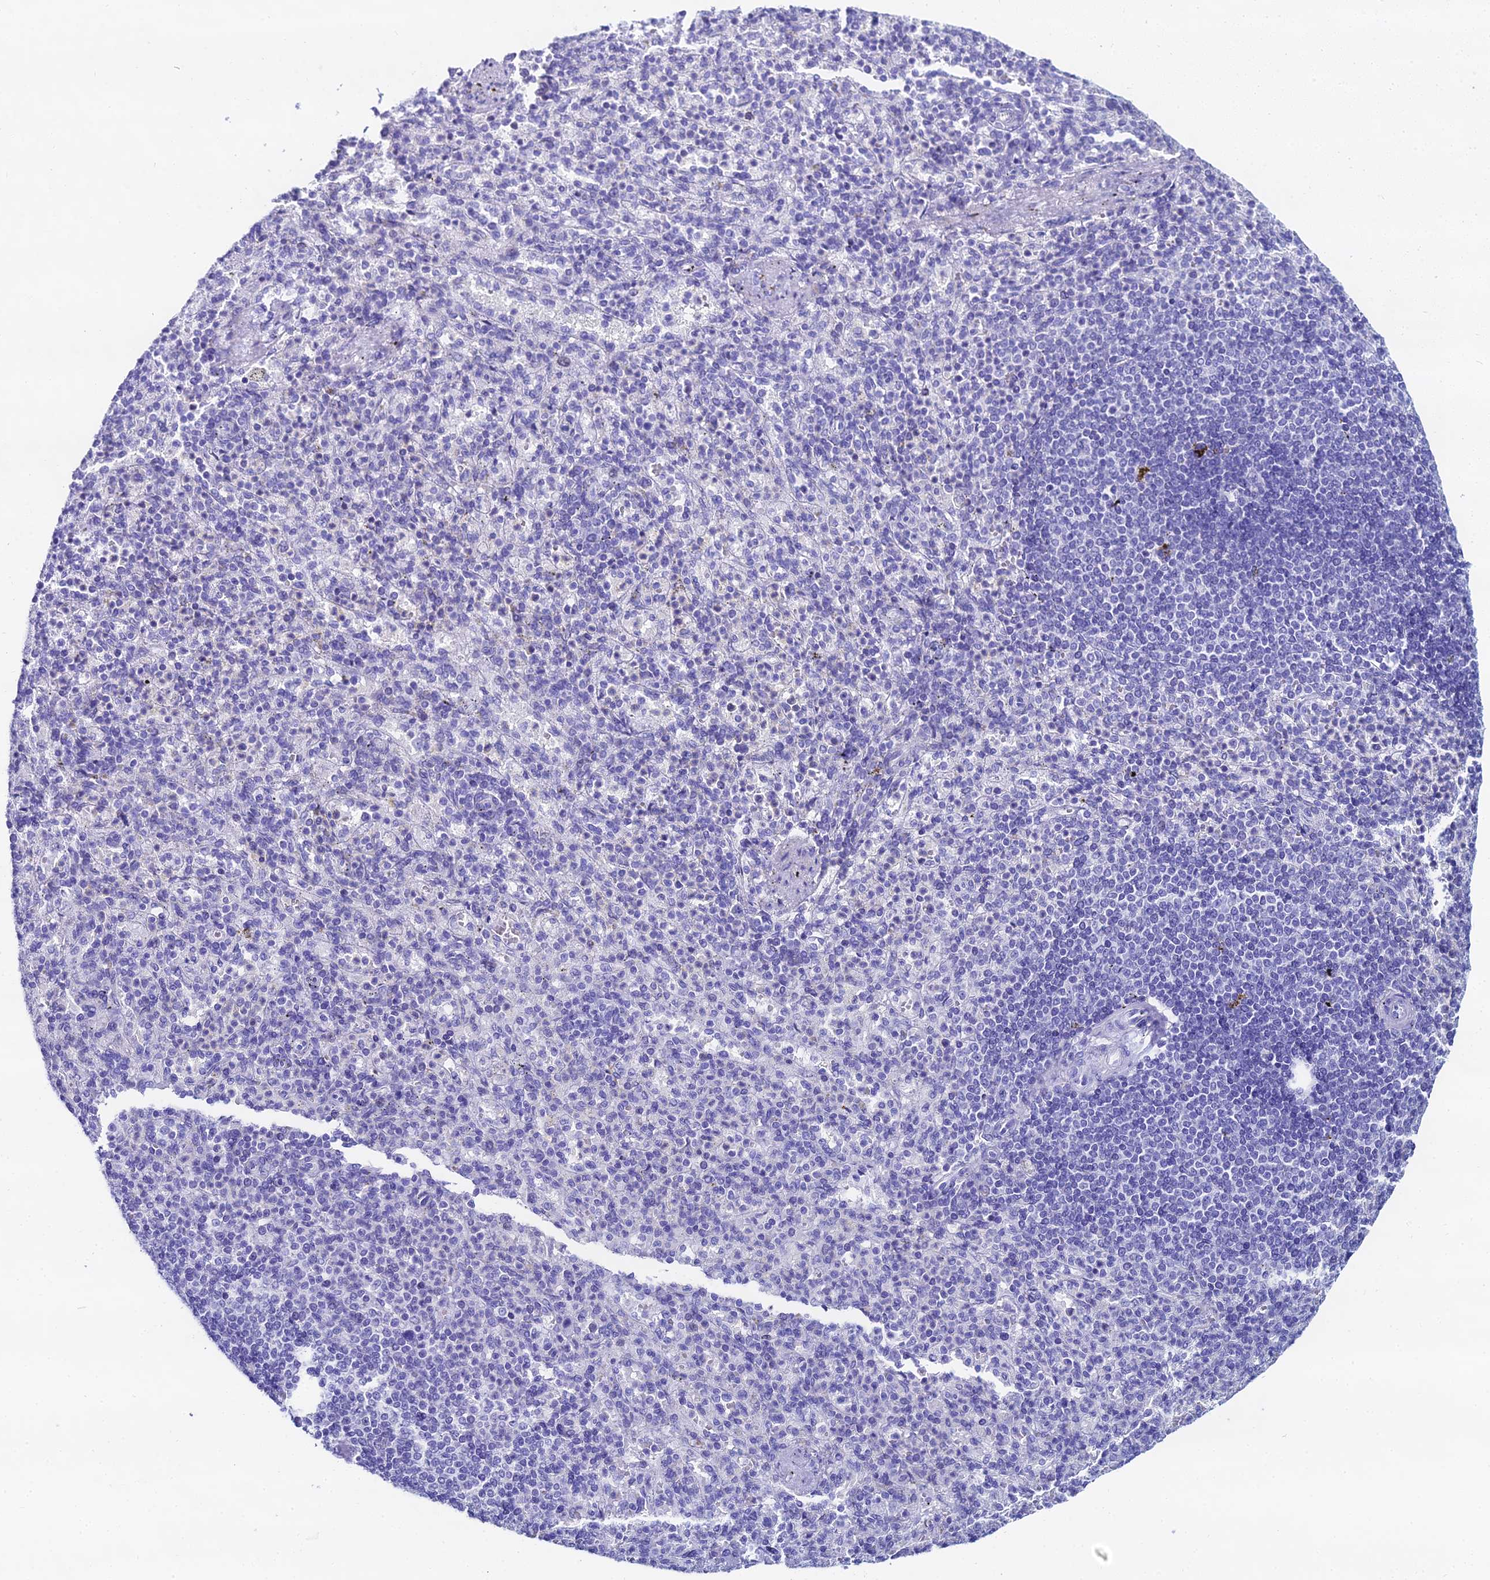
{"staining": {"intensity": "negative", "quantity": "none", "location": "none"}, "tissue": "spleen", "cell_type": "Cells in red pulp", "image_type": "normal", "snomed": [{"axis": "morphology", "description": "Normal tissue, NOS"}, {"axis": "topography", "description": "Spleen"}], "caption": "Immunohistochemistry (IHC) micrograph of normal human spleen stained for a protein (brown), which exhibits no positivity in cells in red pulp.", "gene": "HSPA1L", "patient": {"sex": "female", "age": 74}}